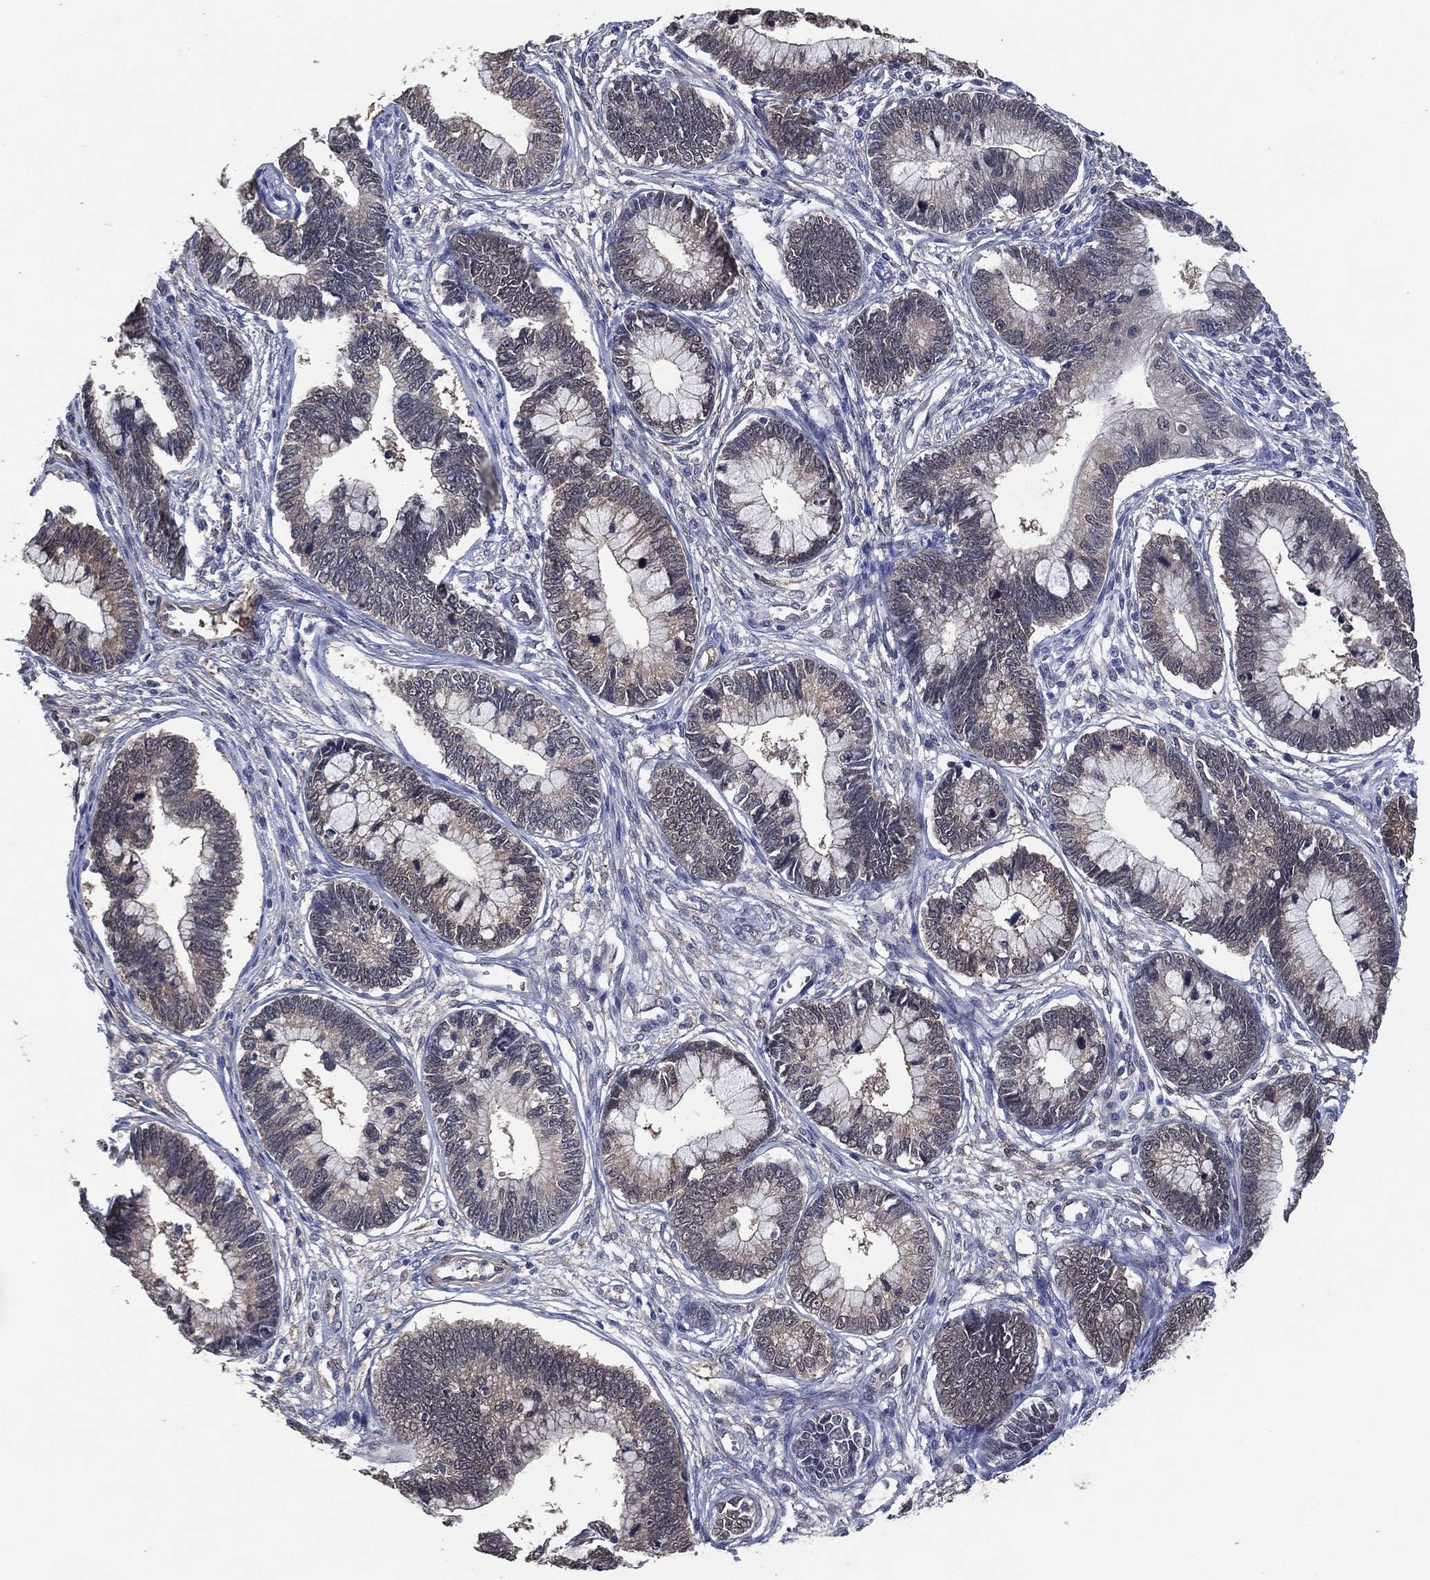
{"staining": {"intensity": "weak", "quantity": "<25%", "location": "cytoplasmic/membranous"}, "tissue": "cervical cancer", "cell_type": "Tumor cells", "image_type": "cancer", "snomed": [{"axis": "morphology", "description": "Adenocarcinoma, NOS"}, {"axis": "topography", "description": "Cervix"}], "caption": "An immunohistochemistry (IHC) photomicrograph of cervical cancer (adenocarcinoma) is shown. There is no staining in tumor cells of cervical cancer (adenocarcinoma).", "gene": "AK1", "patient": {"sex": "female", "age": 44}}